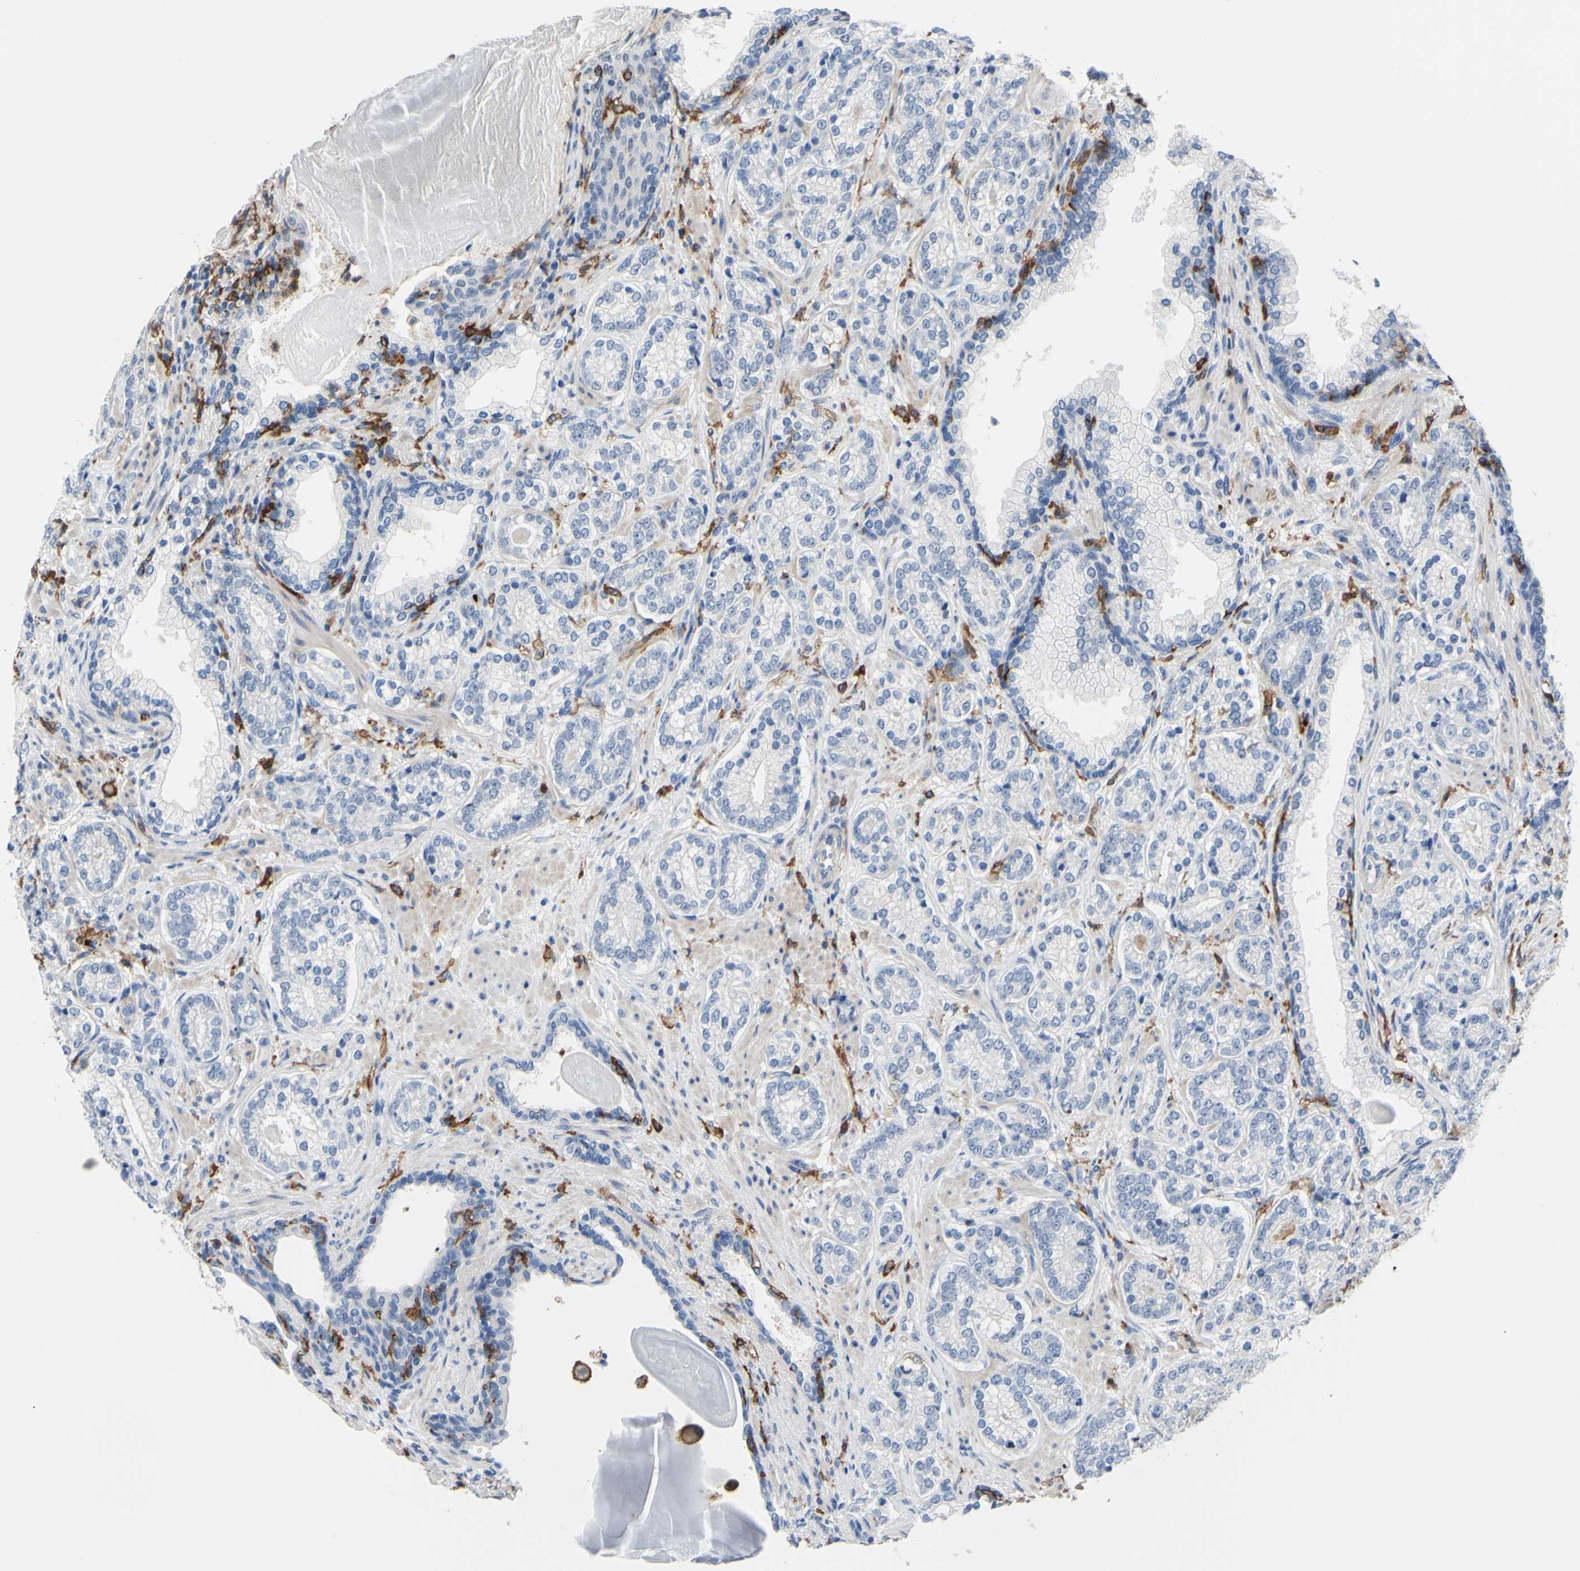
{"staining": {"intensity": "negative", "quantity": "none", "location": "none"}, "tissue": "prostate cancer", "cell_type": "Tumor cells", "image_type": "cancer", "snomed": [{"axis": "morphology", "description": "Adenocarcinoma, High grade"}, {"axis": "topography", "description": "Prostate"}], "caption": "The immunohistochemistry (IHC) micrograph has no significant positivity in tumor cells of prostate cancer tissue.", "gene": "FCGR2A", "patient": {"sex": "male", "age": 61}}